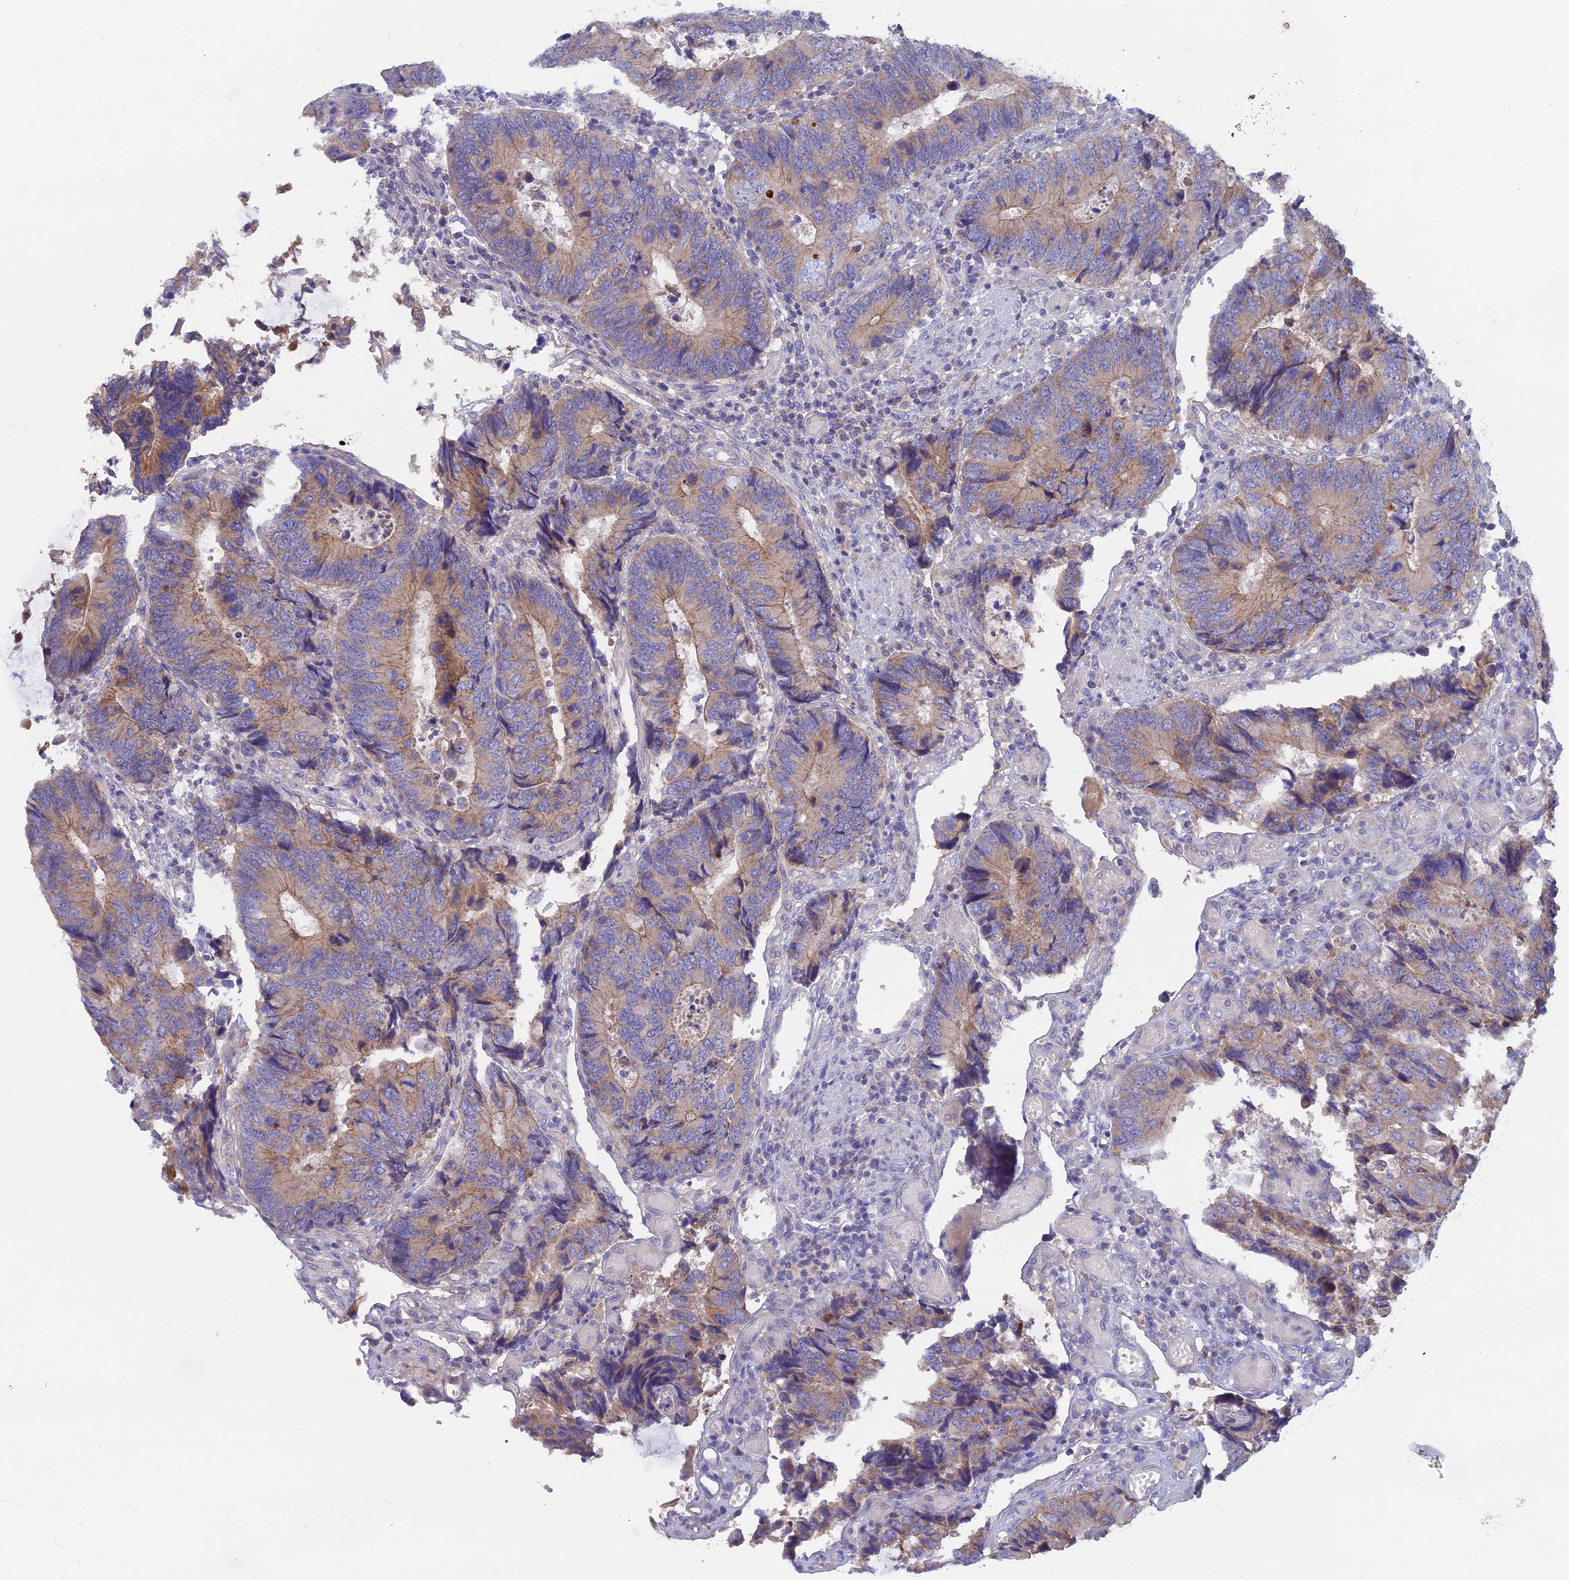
{"staining": {"intensity": "moderate", "quantity": "<25%", "location": "cytoplasmic/membranous"}, "tissue": "colorectal cancer", "cell_type": "Tumor cells", "image_type": "cancer", "snomed": [{"axis": "morphology", "description": "Adenocarcinoma, NOS"}, {"axis": "topography", "description": "Colon"}], "caption": "The image displays a brown stain indicating the presence of a protein in the cytoplasmic/membranous of tumor cells in adenocarcinoma (colorectal).", "gene": "PZP", "patient": {"sex": "male", "age": 87}}